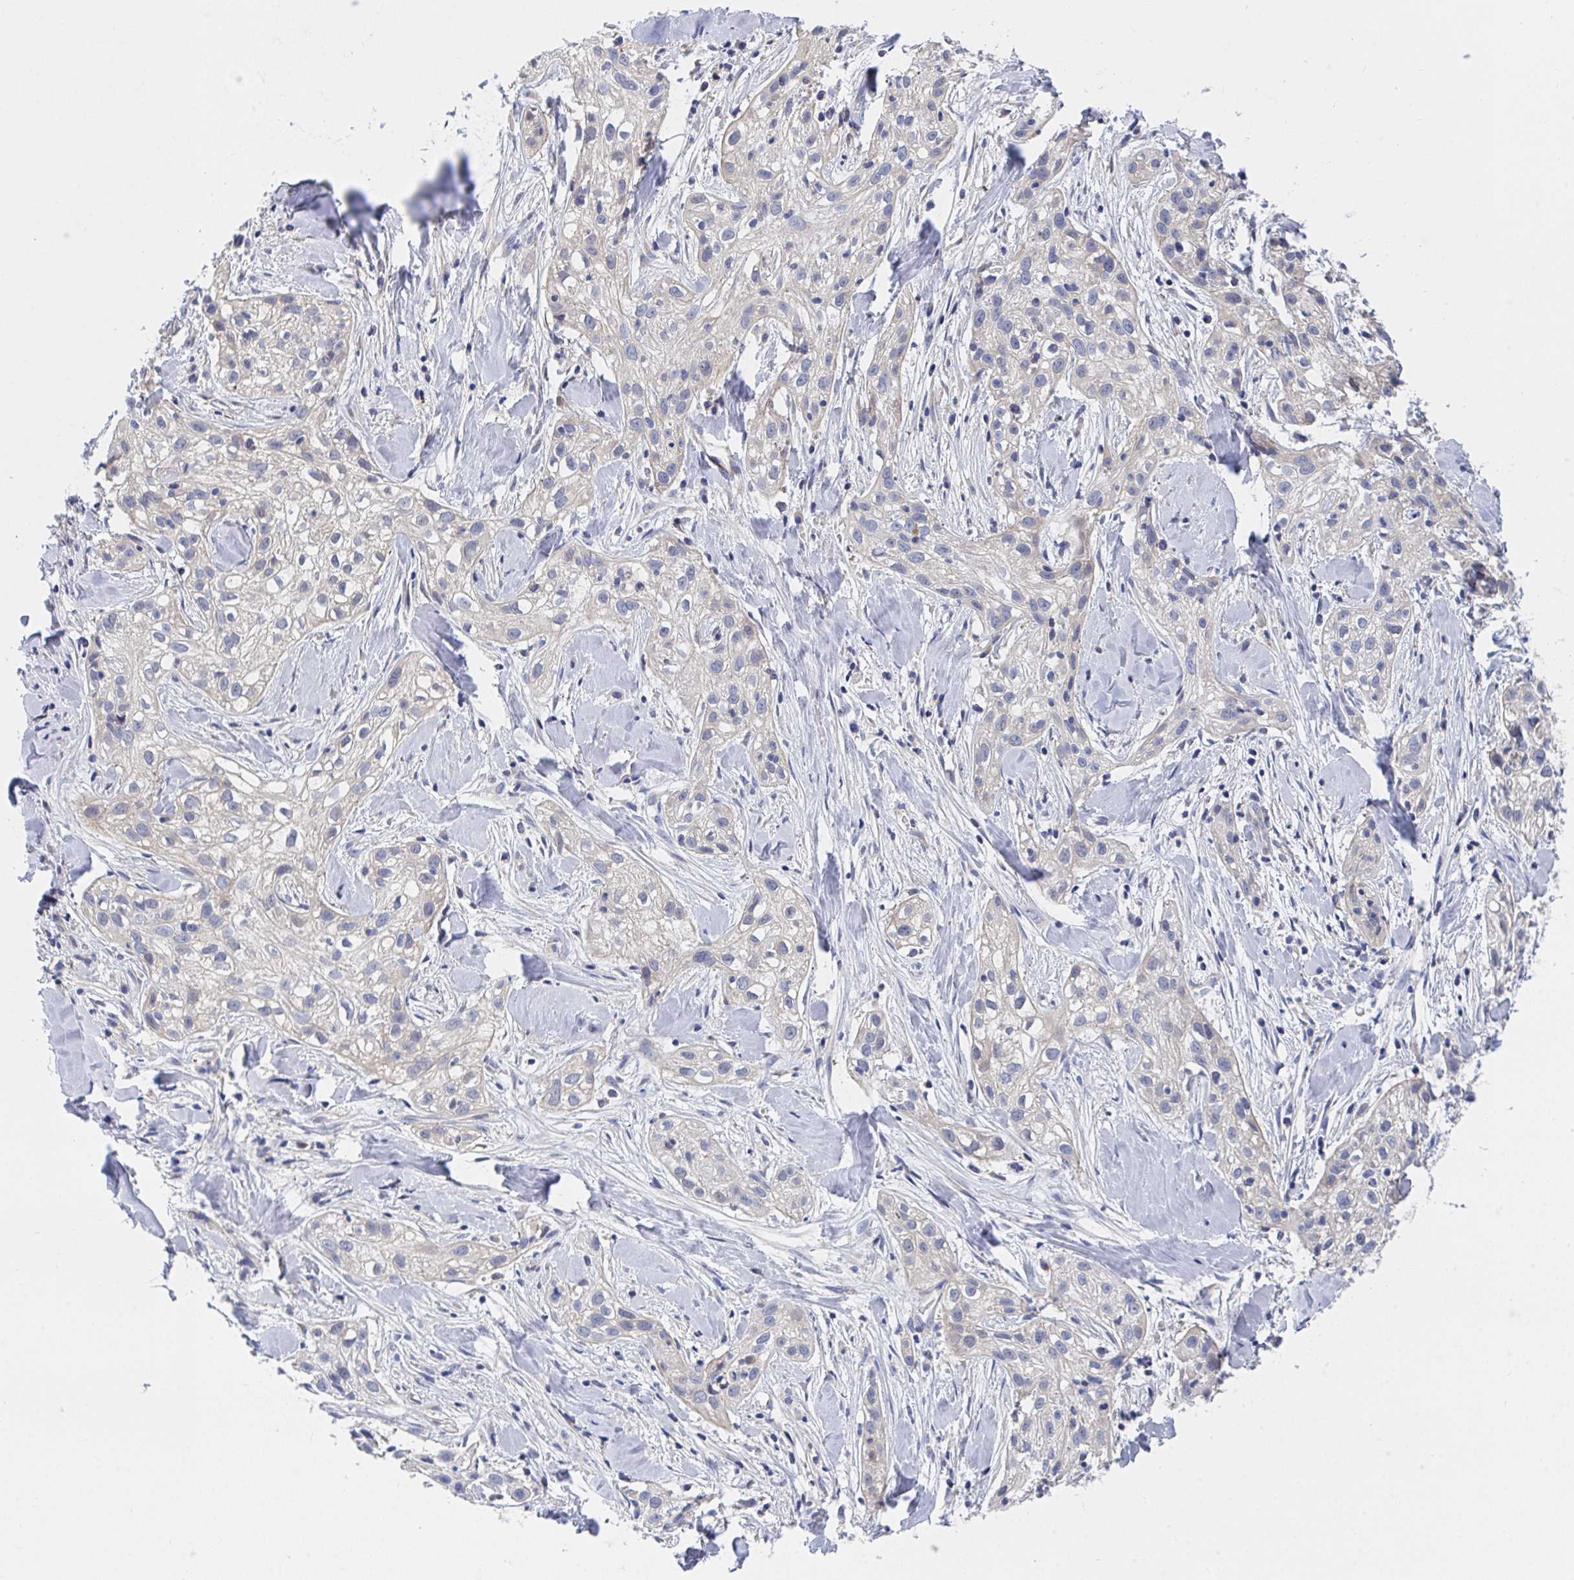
{"staining": {"intensity": "negative", "quantity": "none", "location": "none"}, "tissue": "skin cancer", "cell_type": "Tumor cells", "image_type": "cancer", "snomed": [{"axis": "morphology", "description": "Squamous cell carcinoma, NOS"}, {"axis": "topography", "description": "Skin"}], "caption": "DAB immunohistochemical staining of human squamous cell carcinoma (skin) shows no significant staining in tumor cells.", "gene": "P2RX3", "patient": {"sex": "male", "age": 82}}